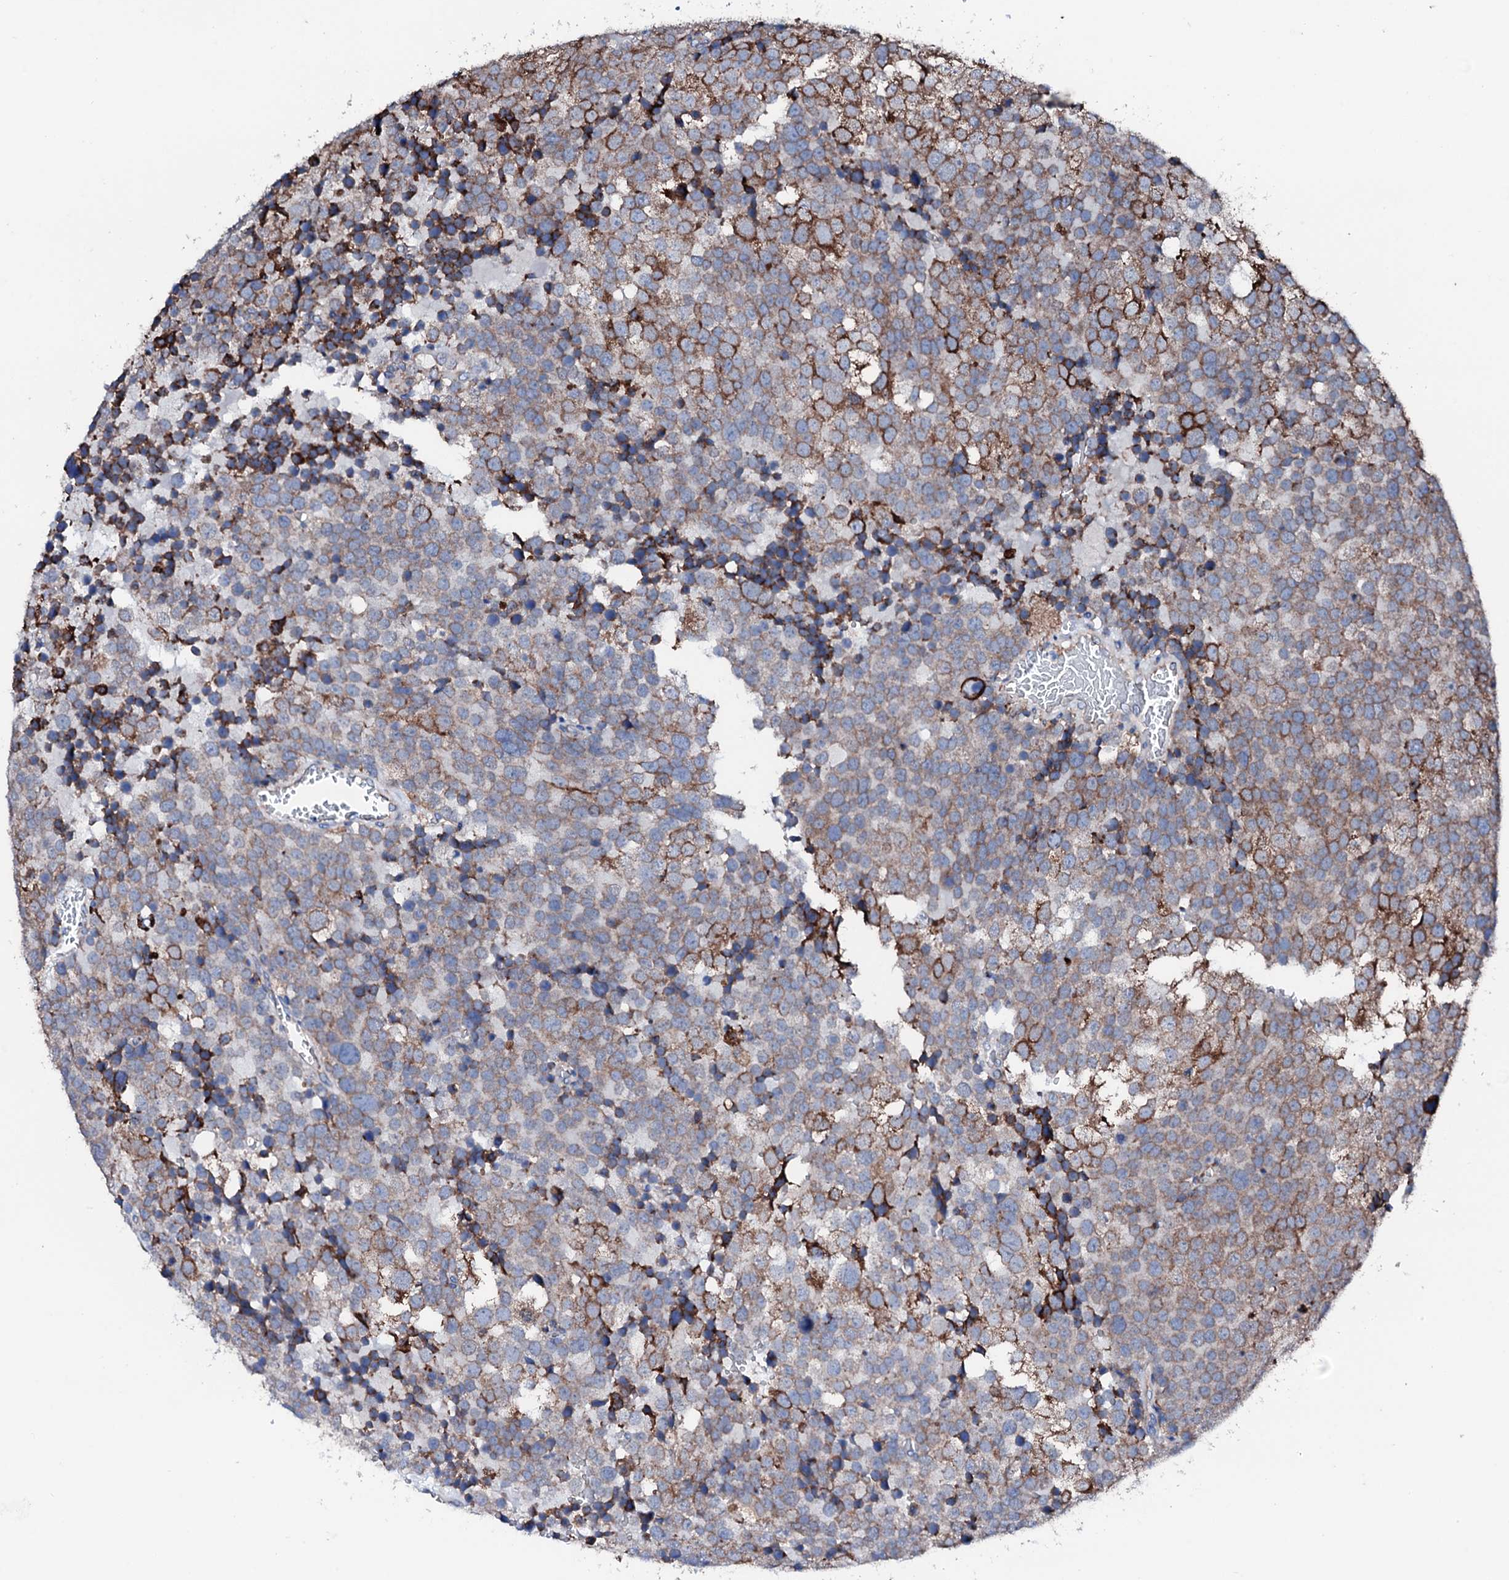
{"staining": {"intensity": "moderate", "quantity": ">75%", "location": "cytoplasmic/membranous"}, "tissue": "testis cancer", "cell_type": "Tumor cells", "image_type": "cancer", "snomed": [{"axis": "morphology", "description": "Seminoma, NOS"}, {"axis": "topography", "description": "Testis"}], "caption": "Human testis cancer stained with a brown dye shows moderate cytoplasmic/membranous positive expression in approximately >75% of tumor cells.", "gene": "AMDHD1", "patient": {"sex": "male", "age": 71}}